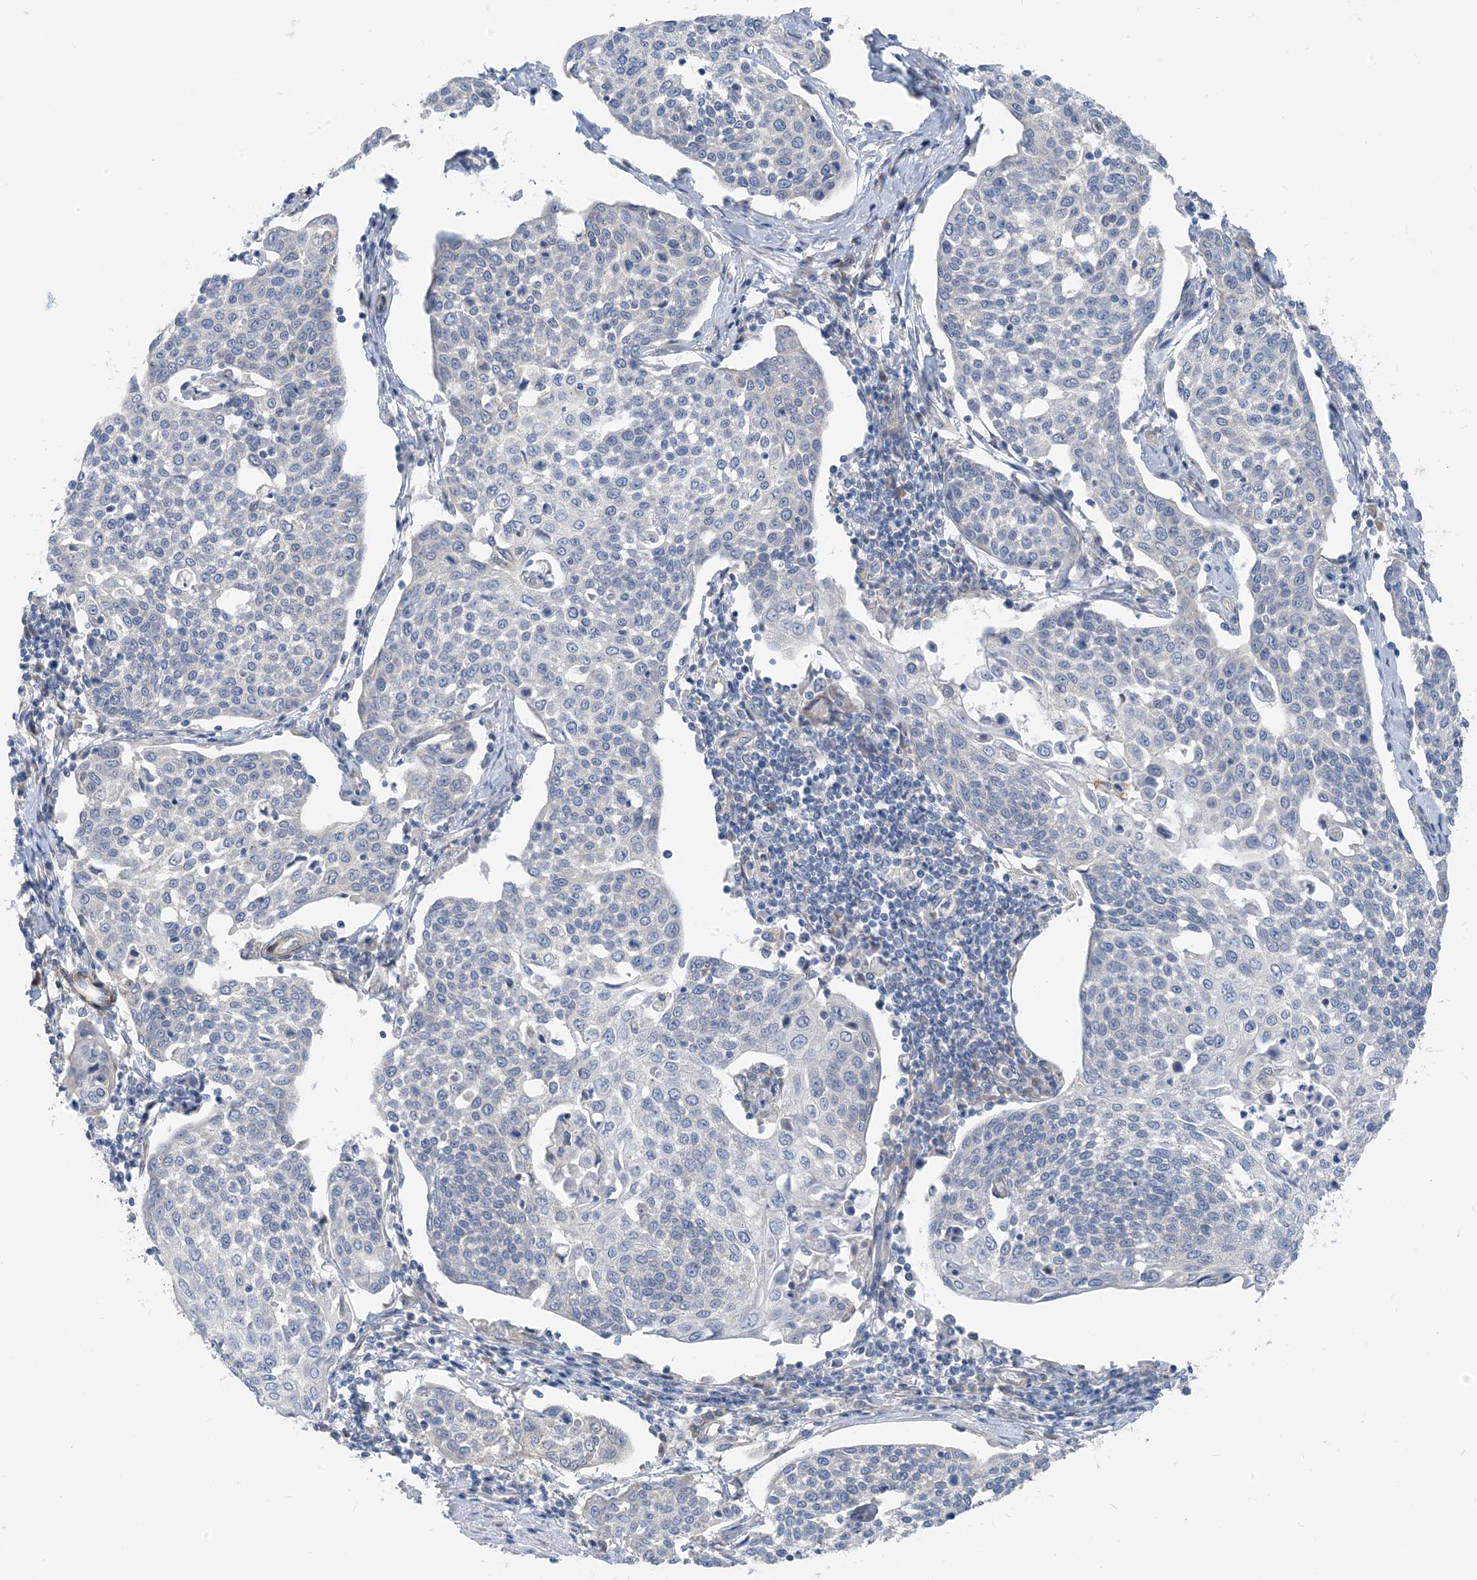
{"staining": {"intensity": "strong", "quantity": "<25%", "location": "cytoplasmic/membranous"}, "tissue": "cervical cancer", "cell_type": "Tumor cells", "image_type": "cancer", "snomed": [{"axis": "morphology", "description": "Squamous cell carcinoma, NOS"}, {"axis": "topography", "description": "Cervix"}], "caption": "The histopathology image exhibits staining of cervical cancer (squamous cell carcinoma), revealing strong cytoplasmic/membranous protein staining (brown color) within tumor cells.", "gene": "PLEKHA3", "patient": {"sex": "female", "age": 34}}